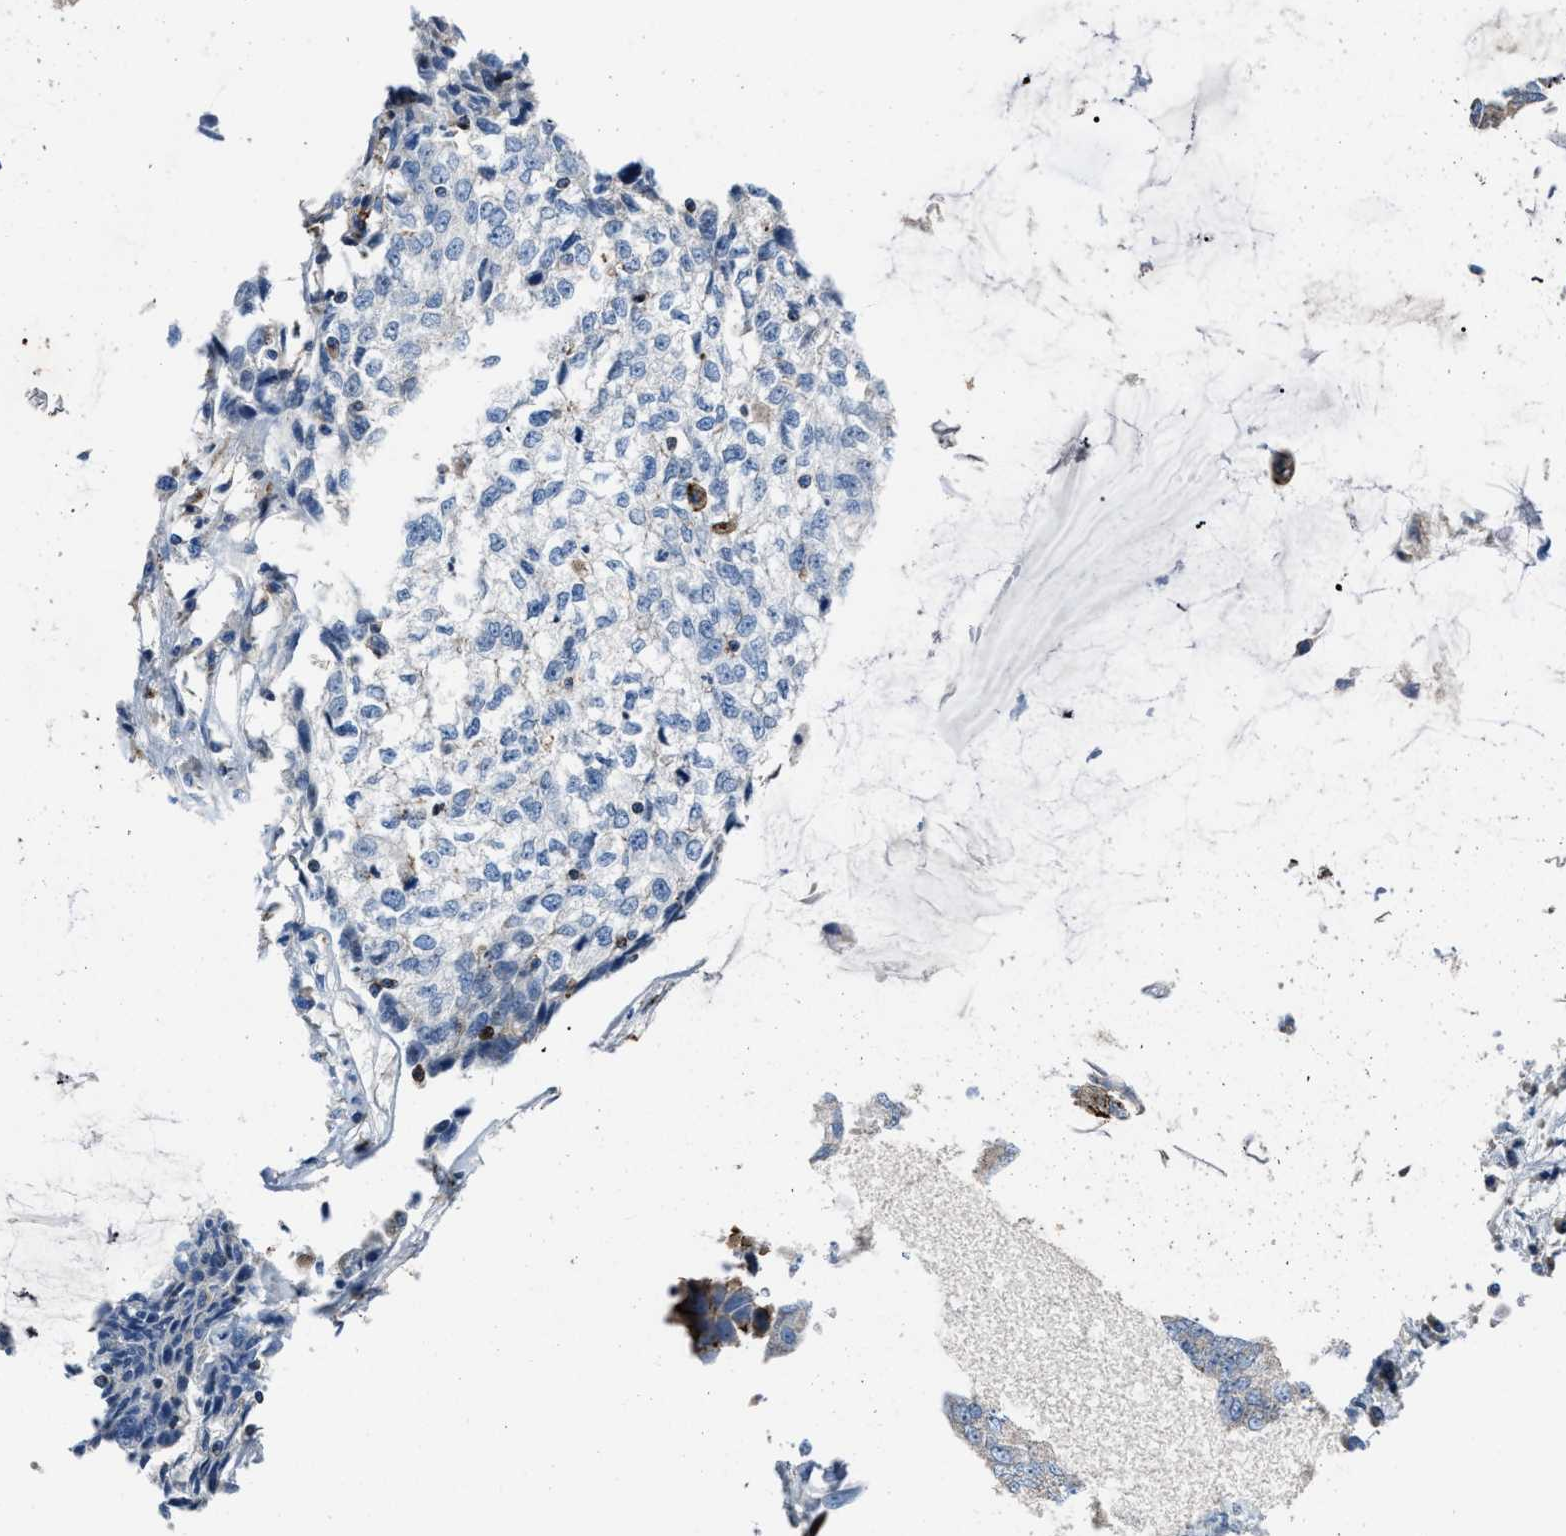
{"staining": {"intensity": "negative", "quantity": "none", "location": "none"}, "tissue": "cervical cancer", "cell_type": "Tumor cells", "image_type": "cancer", "snomed": [{"axis": "morphology", "description": "Squamous cell carcinoma, NOS"}, {"axis": "topography", "description": "Cervix"}], "caption": "High magnification brightfield microscopy of cervical cancer (squamous cell carcinoma) stained with DAB (3,3'-diaminobenzidine) (brown) and counterstained with hematoxylin (blue): tumor cells show no significant positivity.", "gene": "AGPAT2", "patient": {"sex": "female", "age": 57}}